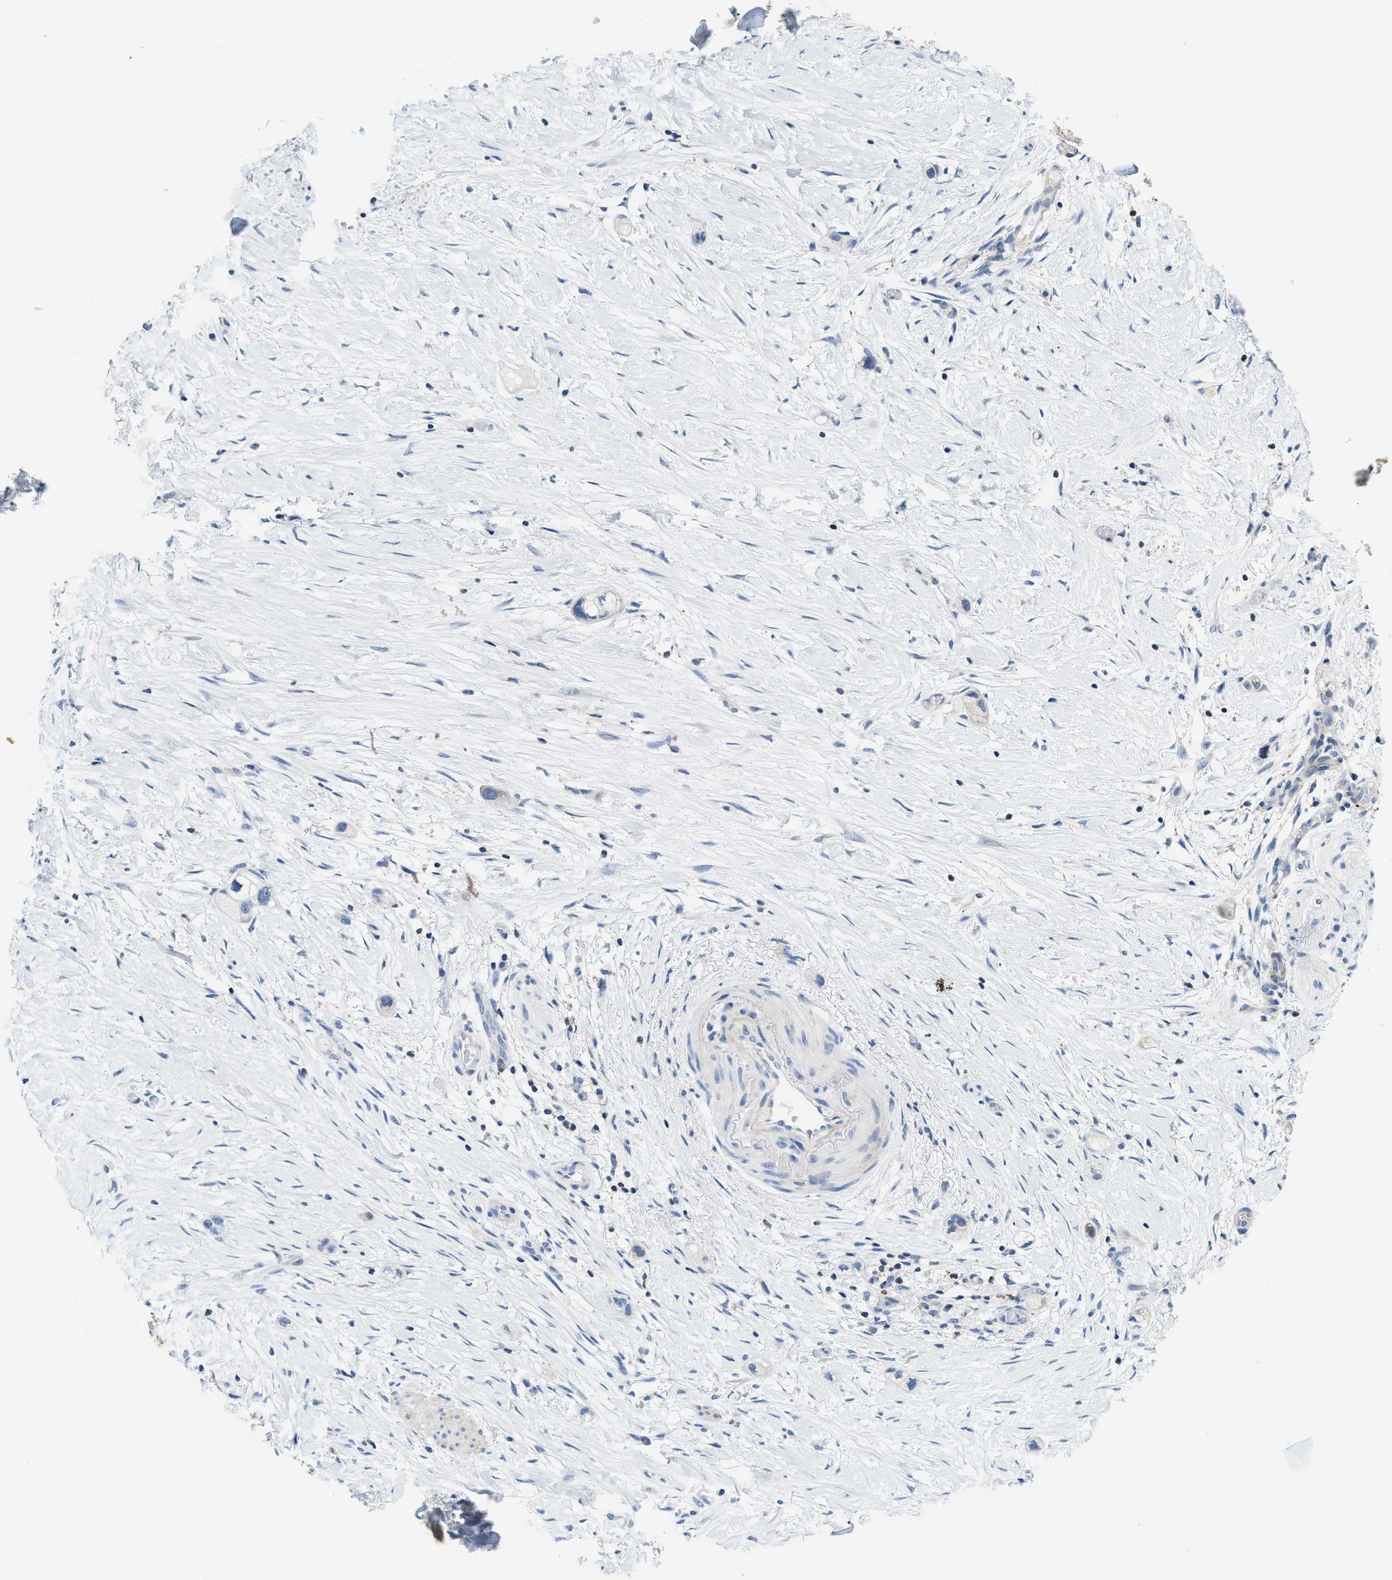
{"staining": {"intensity": "negative", "quantity": "none", "location": "none"}, "tissue": "stomach cancer", "cell_type": "Tumor cells", "image_type": "cancer", "snomed": [{"axis": "morphology", "description": "Adenocarcinoma, NOS"}, {"axis": "topography", "description": "Stomach"}, {"axis": "topography", "description": "Stomach, lower"}], "caption": "This is an IHC photomicrograph of adenocarcinoma (stomach). There is no positivity in tumor cells.", "gene": "SAMD9", "patient": {"sex": "female", "age": 48}}